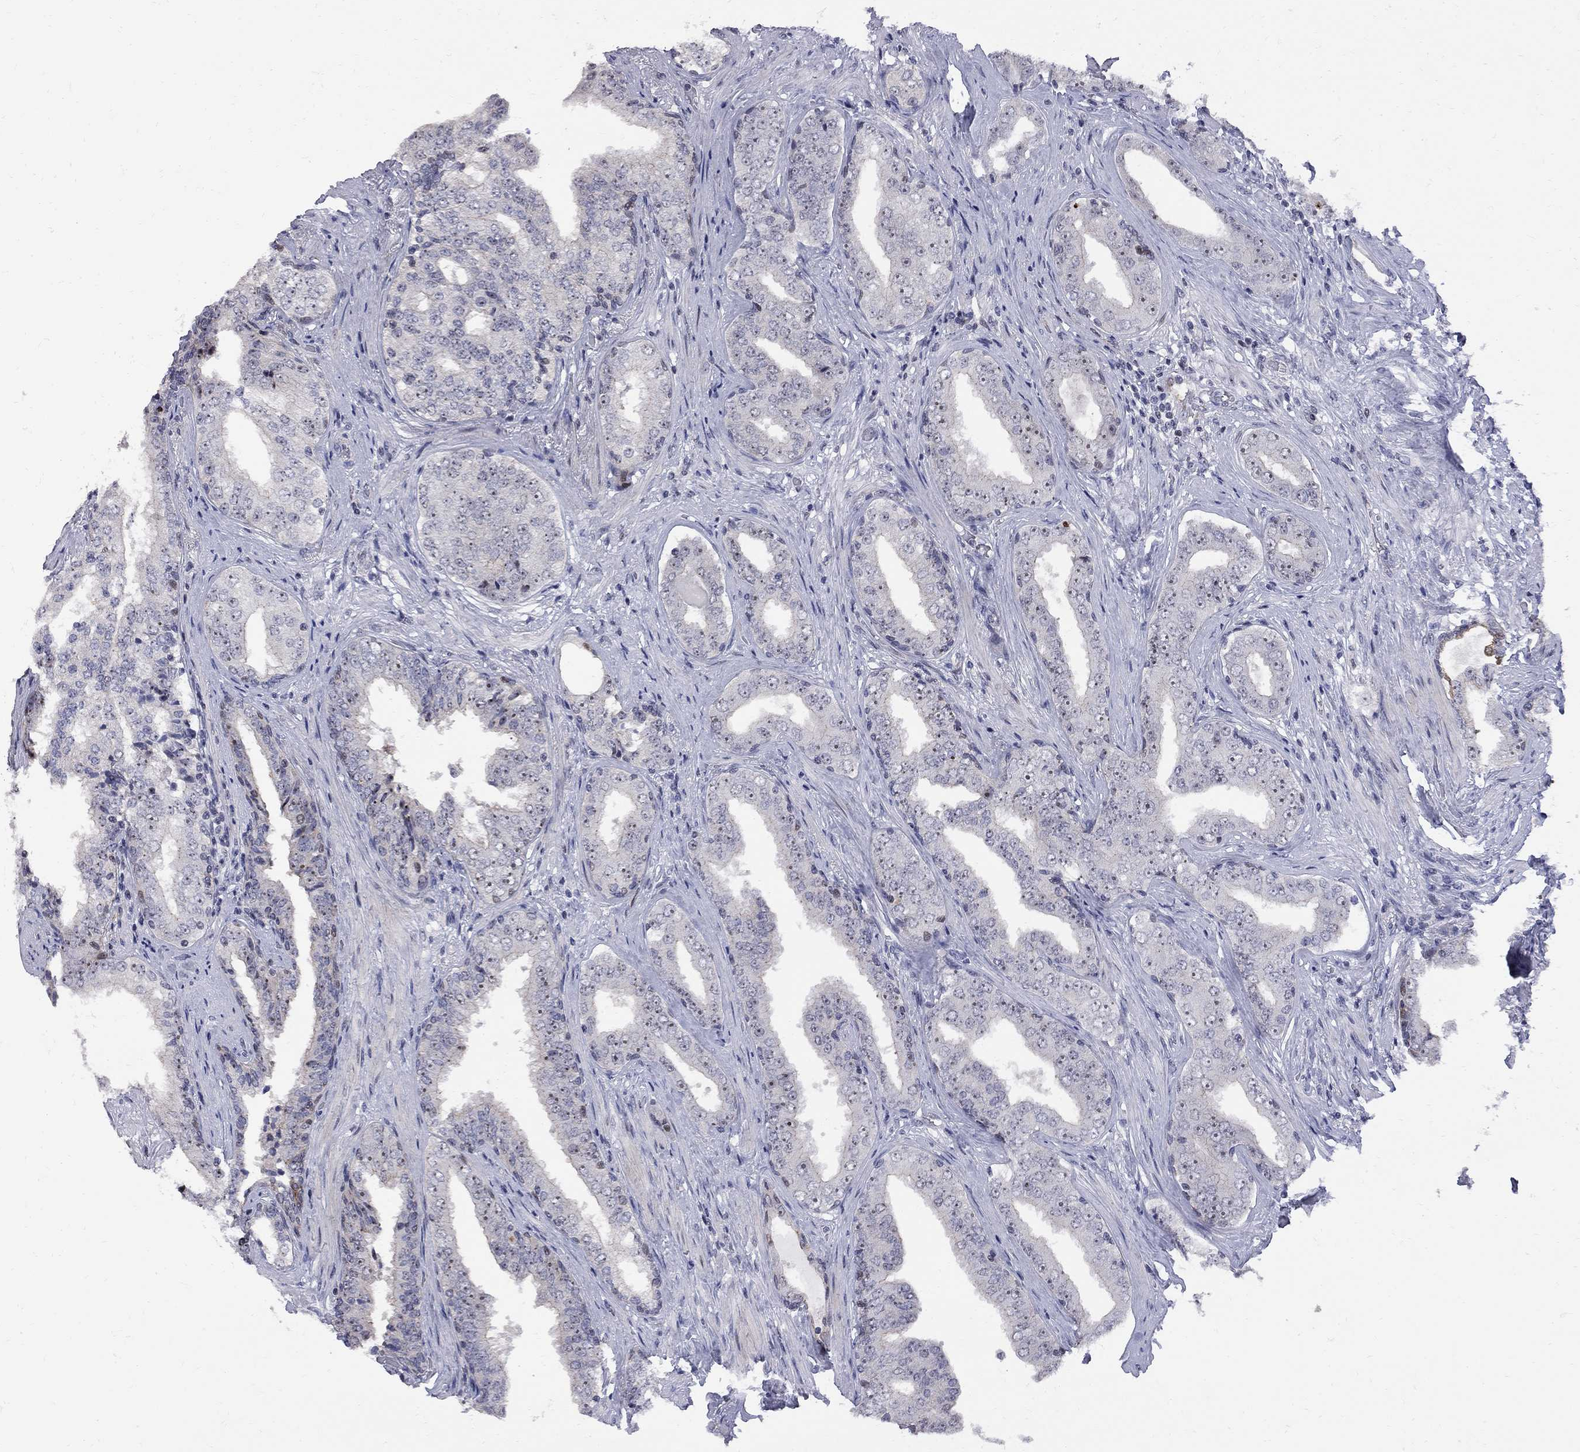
{"staining": {"intensity": "moderate", "quantity": "<25%", "location": "nuclear"}, "tissue": "prostate cancer", "cell_type": "Tumor cells", "image_type": "cancer", "snomed": [{"axis": "morphology", "description": "Adenocarcinoma, Low grade"}, {"axis": "topography", "description": "Prostate and seminal vesicle, NOS"}], "caption": "Prostate cancer (low-grade adenocarcinoma) stained with DAB immunohistochemistry reveals low levels of moderate nuclear expression in about <25% of tumor cells.", "gene": "DHX33", "patient": {"sex": "male", "age": 61}}